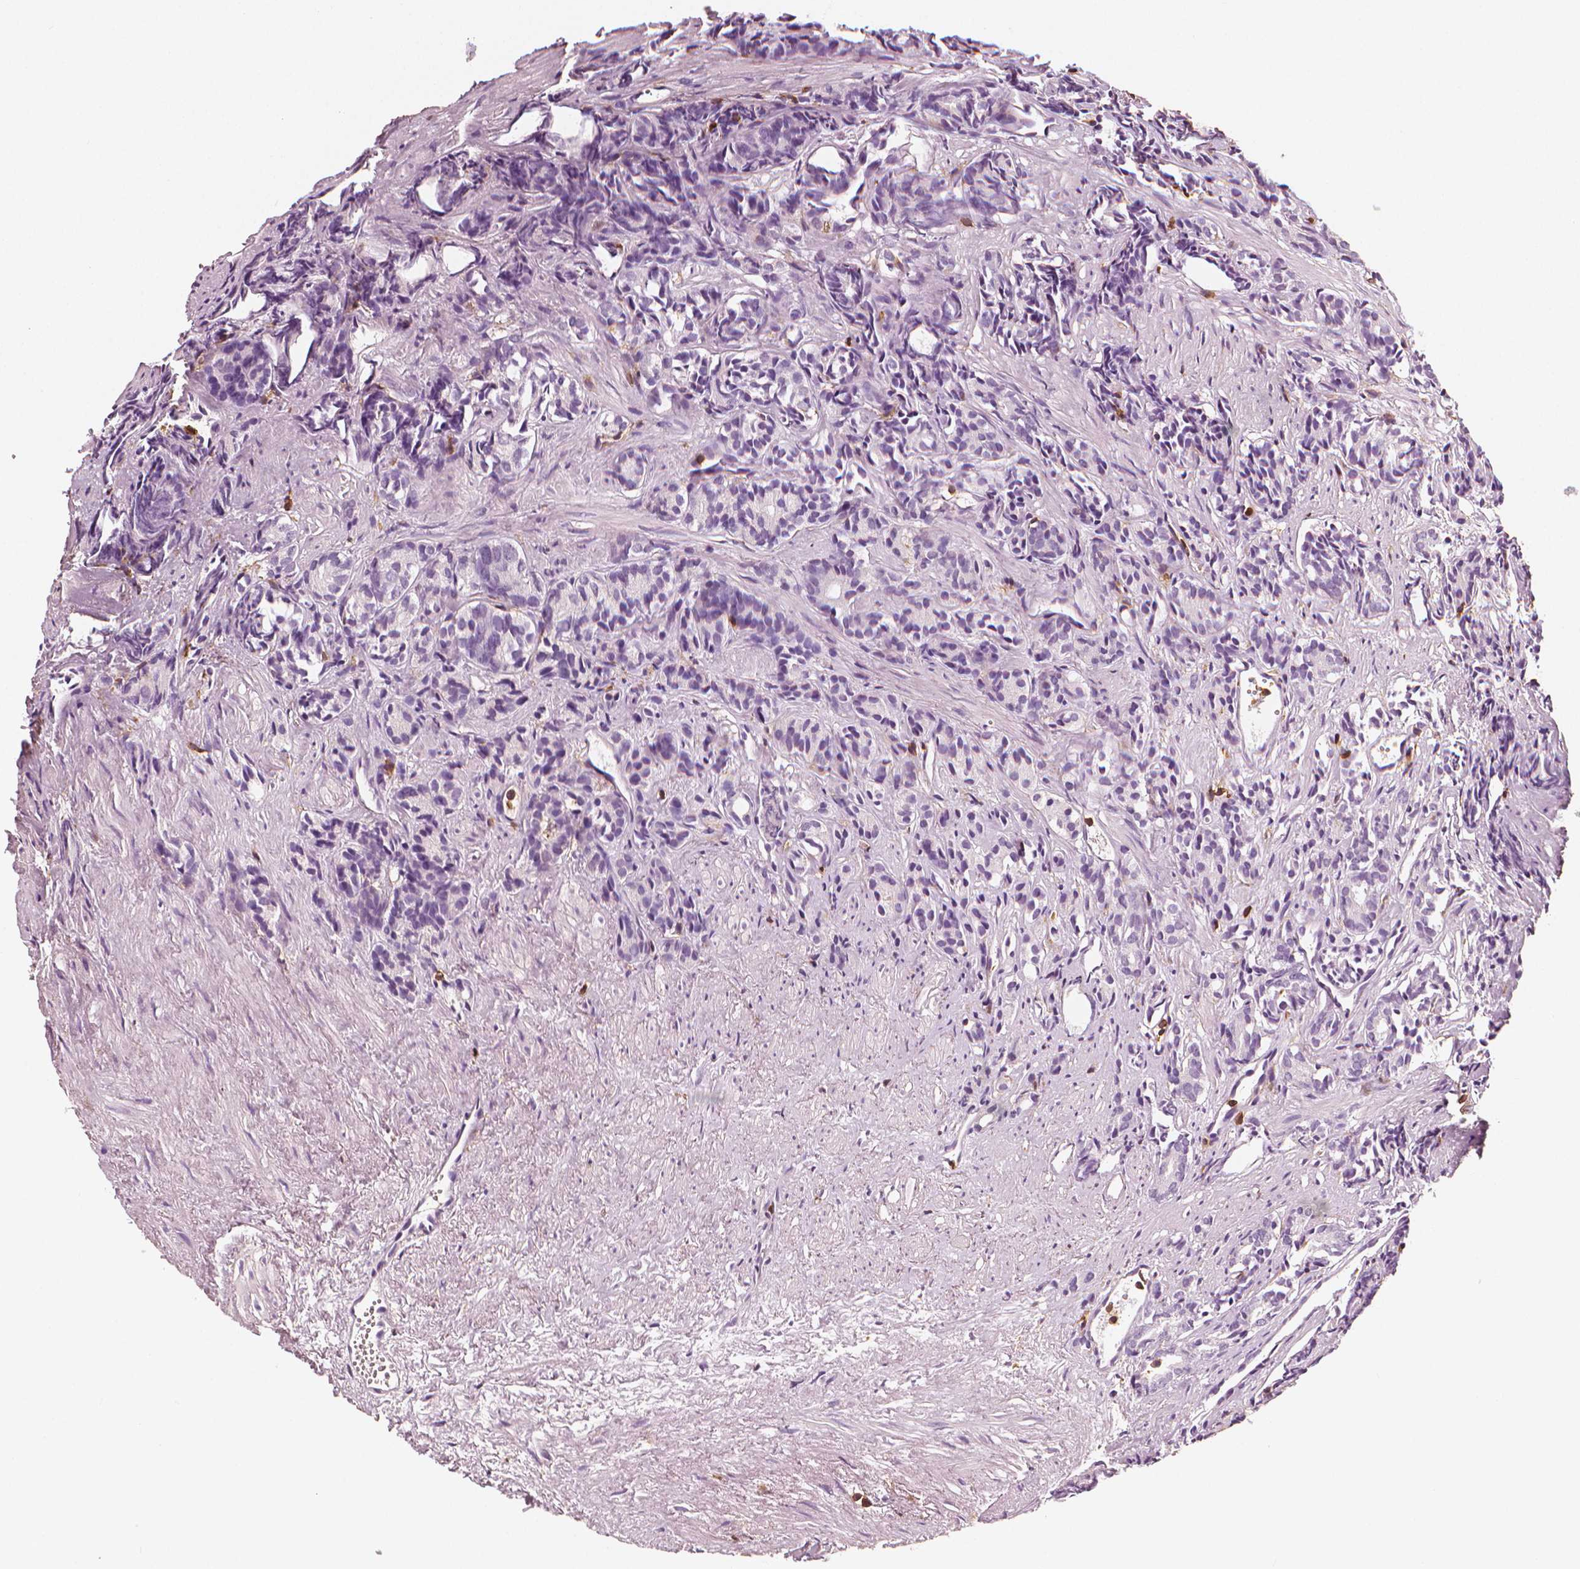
{"staining": {"intensity": "negative", "quantity": "none", "location": "none"}, "tissue": "prostate cancer", "cell_type": "Tumor cells", "image_type": "cancer", "snomed": [{"axis": "morphology", "description": "Adenocarcinoma, High grade"}, {"axis": "topography", "description": "Prostate"}], "caption": "DAB (3,3'-diaminobenzidine) immunohistochemical staining of high-grade adenocarcinoma (prostate) displays no significant expression in tumor cells.", "gene": "PTPRC", "patient": {"sex": "male", "age": 84}}